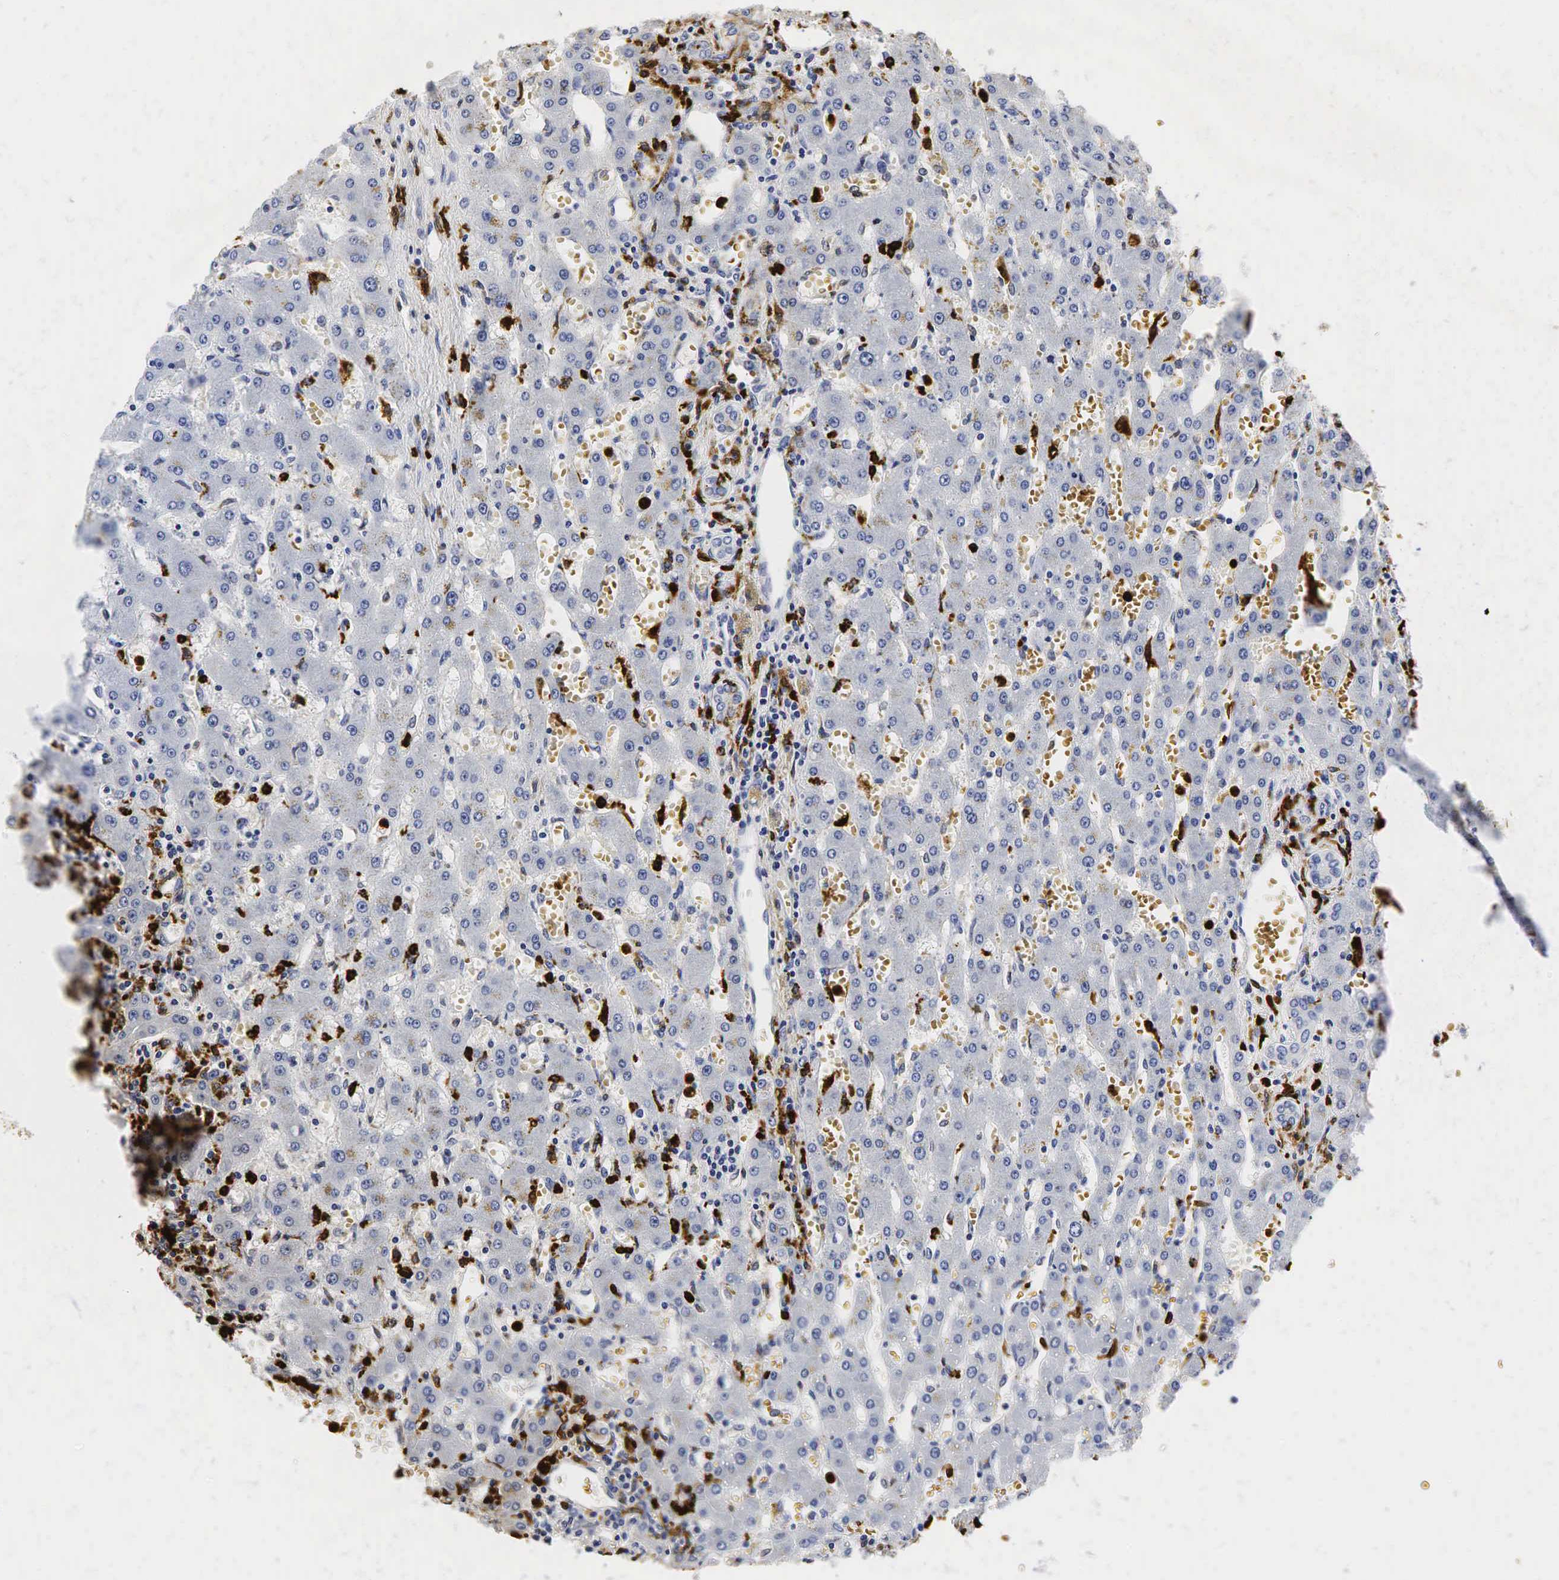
{"staining": {"intensity": "negative", "quantity": "none", "location": "none"}, "tissue": "liver", "cell_type": "Cholangiocytes", "image_type": "normal", "snomed": [{"axis": "morphology", "description": "Normal tissue, NOS"}, {"axis": "topography", "description": "Liver"}], "caption": "Histopathology image shows no significant protein expression in cholangiocytes of normal liver.", "gene": "LYZ", "patient": {"sex": "female", "age": 30}}